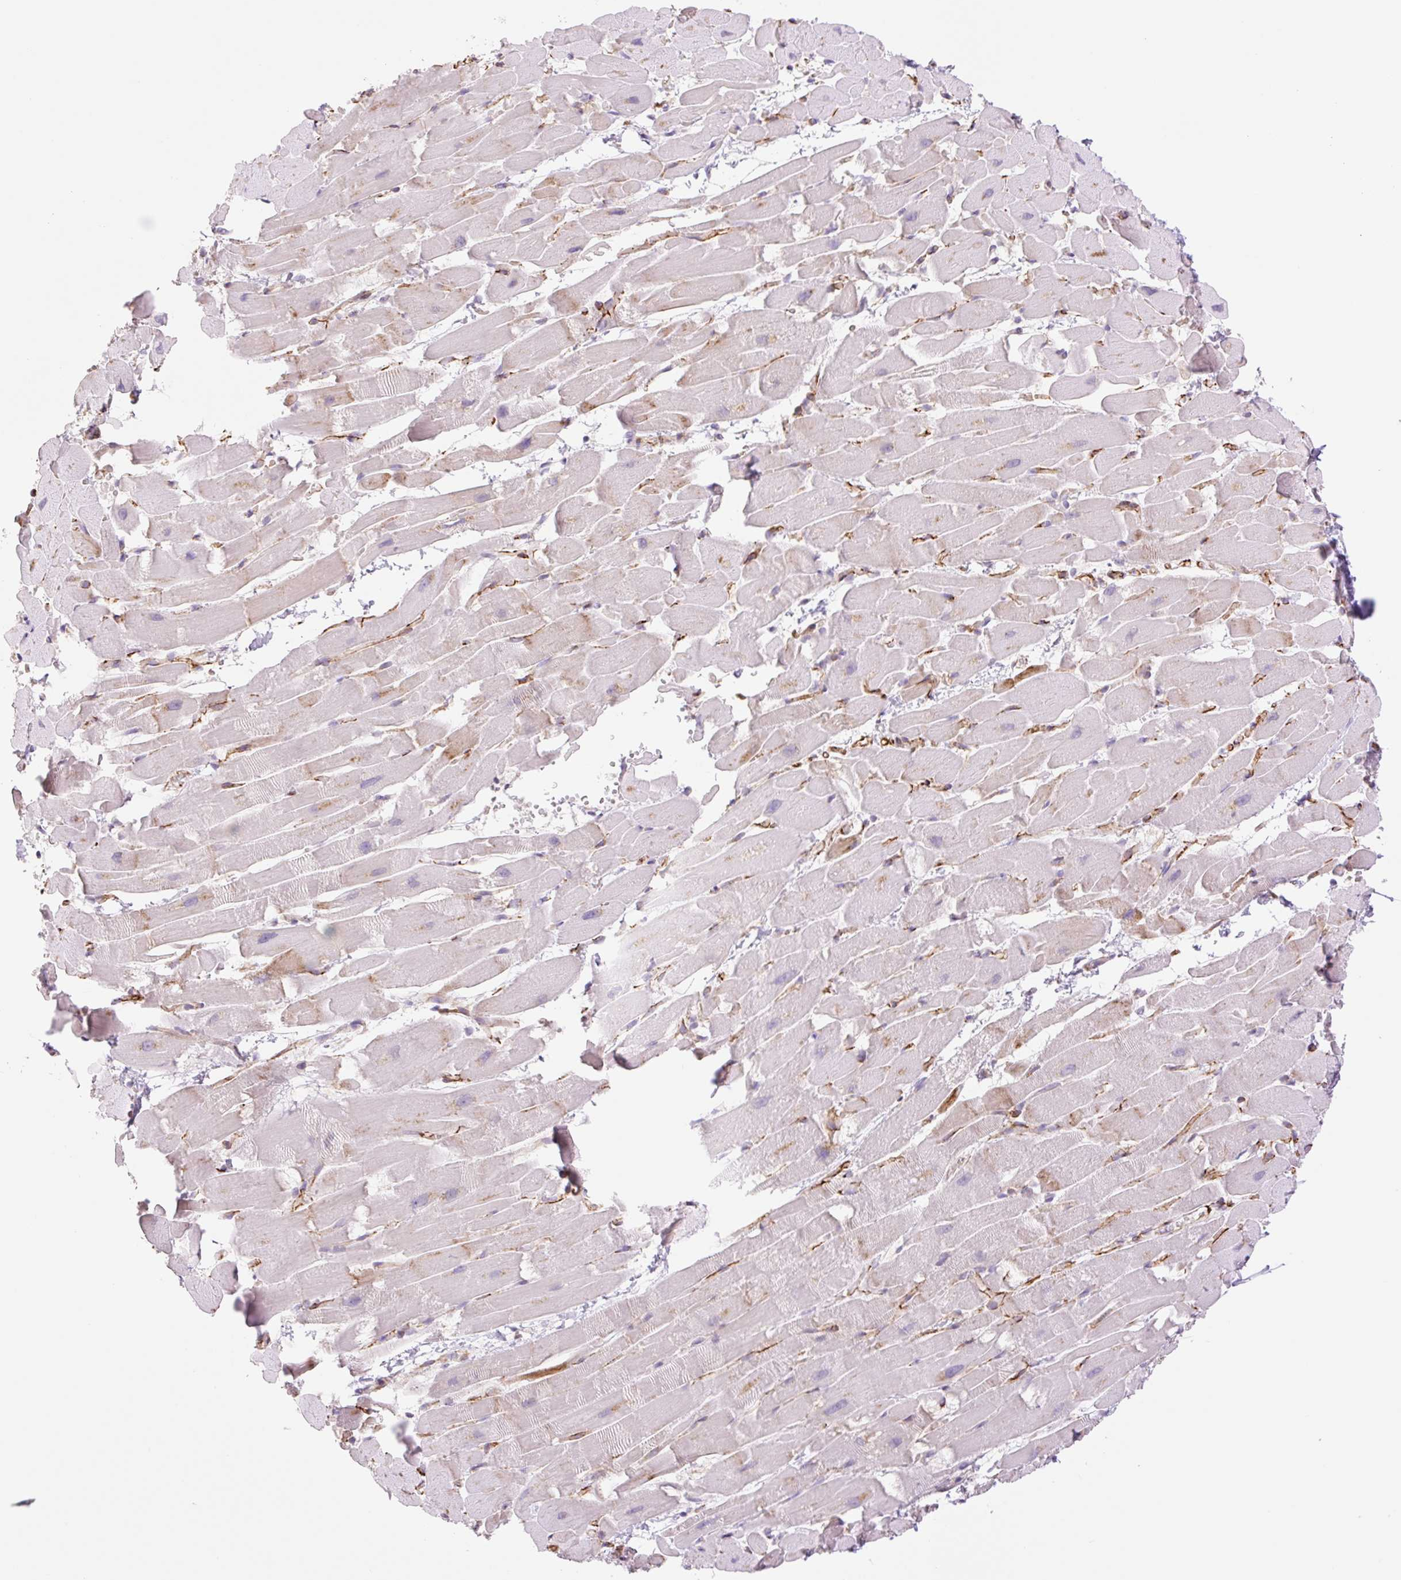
{"staining": {"intensity": "strong", "quantity": "<25%", "location": "cytoplasmic/membranous"}, "tissue": "heart muscle", "cell_type": "Cardiomyocytes", "image_type": "normal", "snomed": [{"axis": "morphology", "description": "Normal tissue, NOS"}, {"axis": "topography", "description": "Heart"}], "caption": "This photomicrograph exhibits immunohistochemistry (IHC) staining of normal human heart muscle, with medium strong cytoplasmic/membranous staining in approximately <25% of cardiomyocytes.", "gene": "ZFYVE21", "patient": {"sex": "male", "age": 37}}